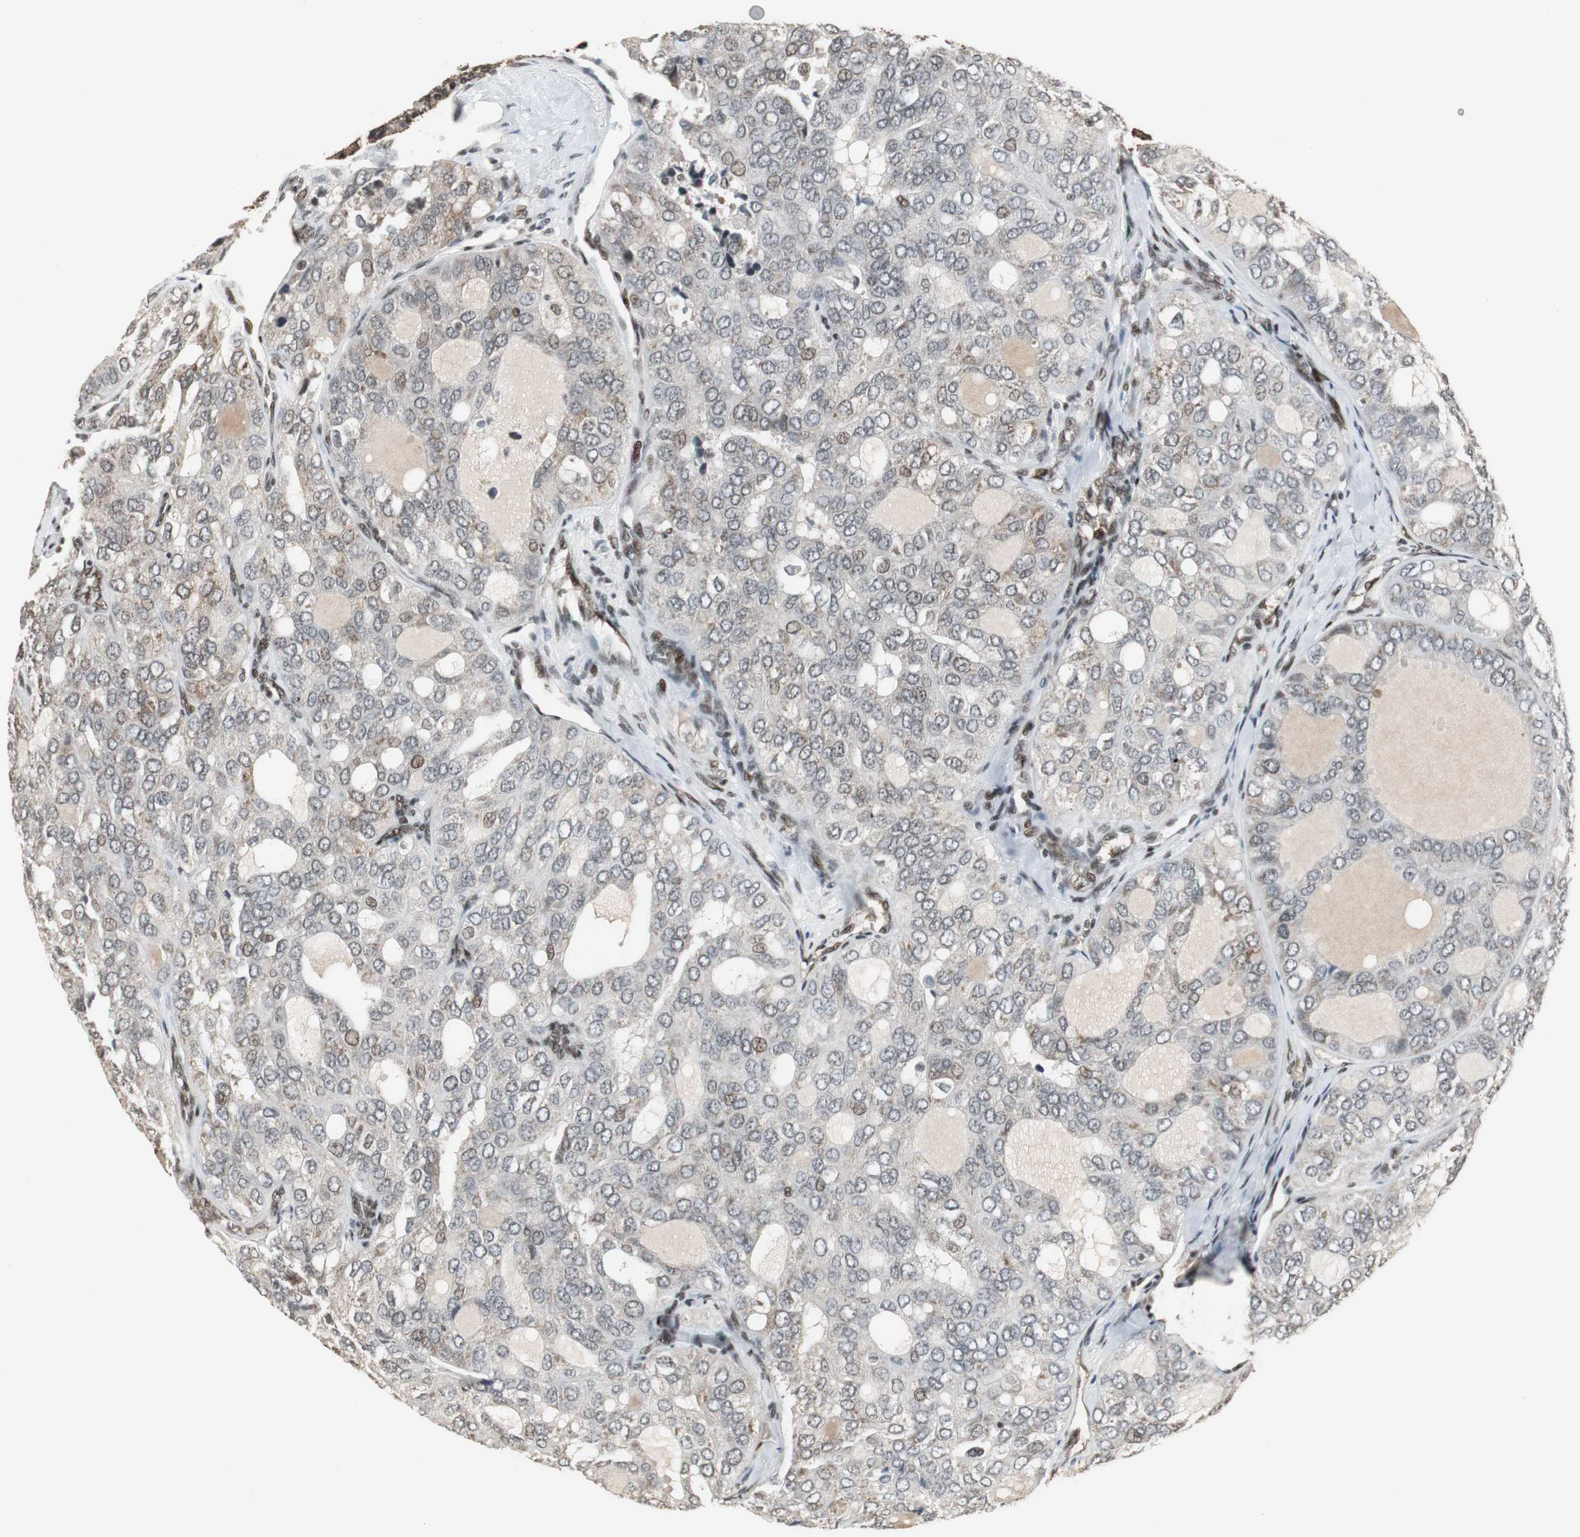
{"staining": {"intensity": "weak", "quantity": "<25%", "location": "cytoplasmic/membranous,nuclear"}, "tissue": "thyroid cancer", "cell_type": "Tumor cells", "image_type": "cancer", "snomed": [{"axis": "morphology", "description": "Follicular adenoma carcinoma, NOS"}, {"axis": "topography", "description": "Thyroid gland"}], "caption": "Immunohistochemistry (IHC) photomicrograph of thyroid cancer stained for a protein (brown), which exhibits no positivity in tumor cells.", "gene": "TAF5", "patient": {"sex": "male", "age": 75}}